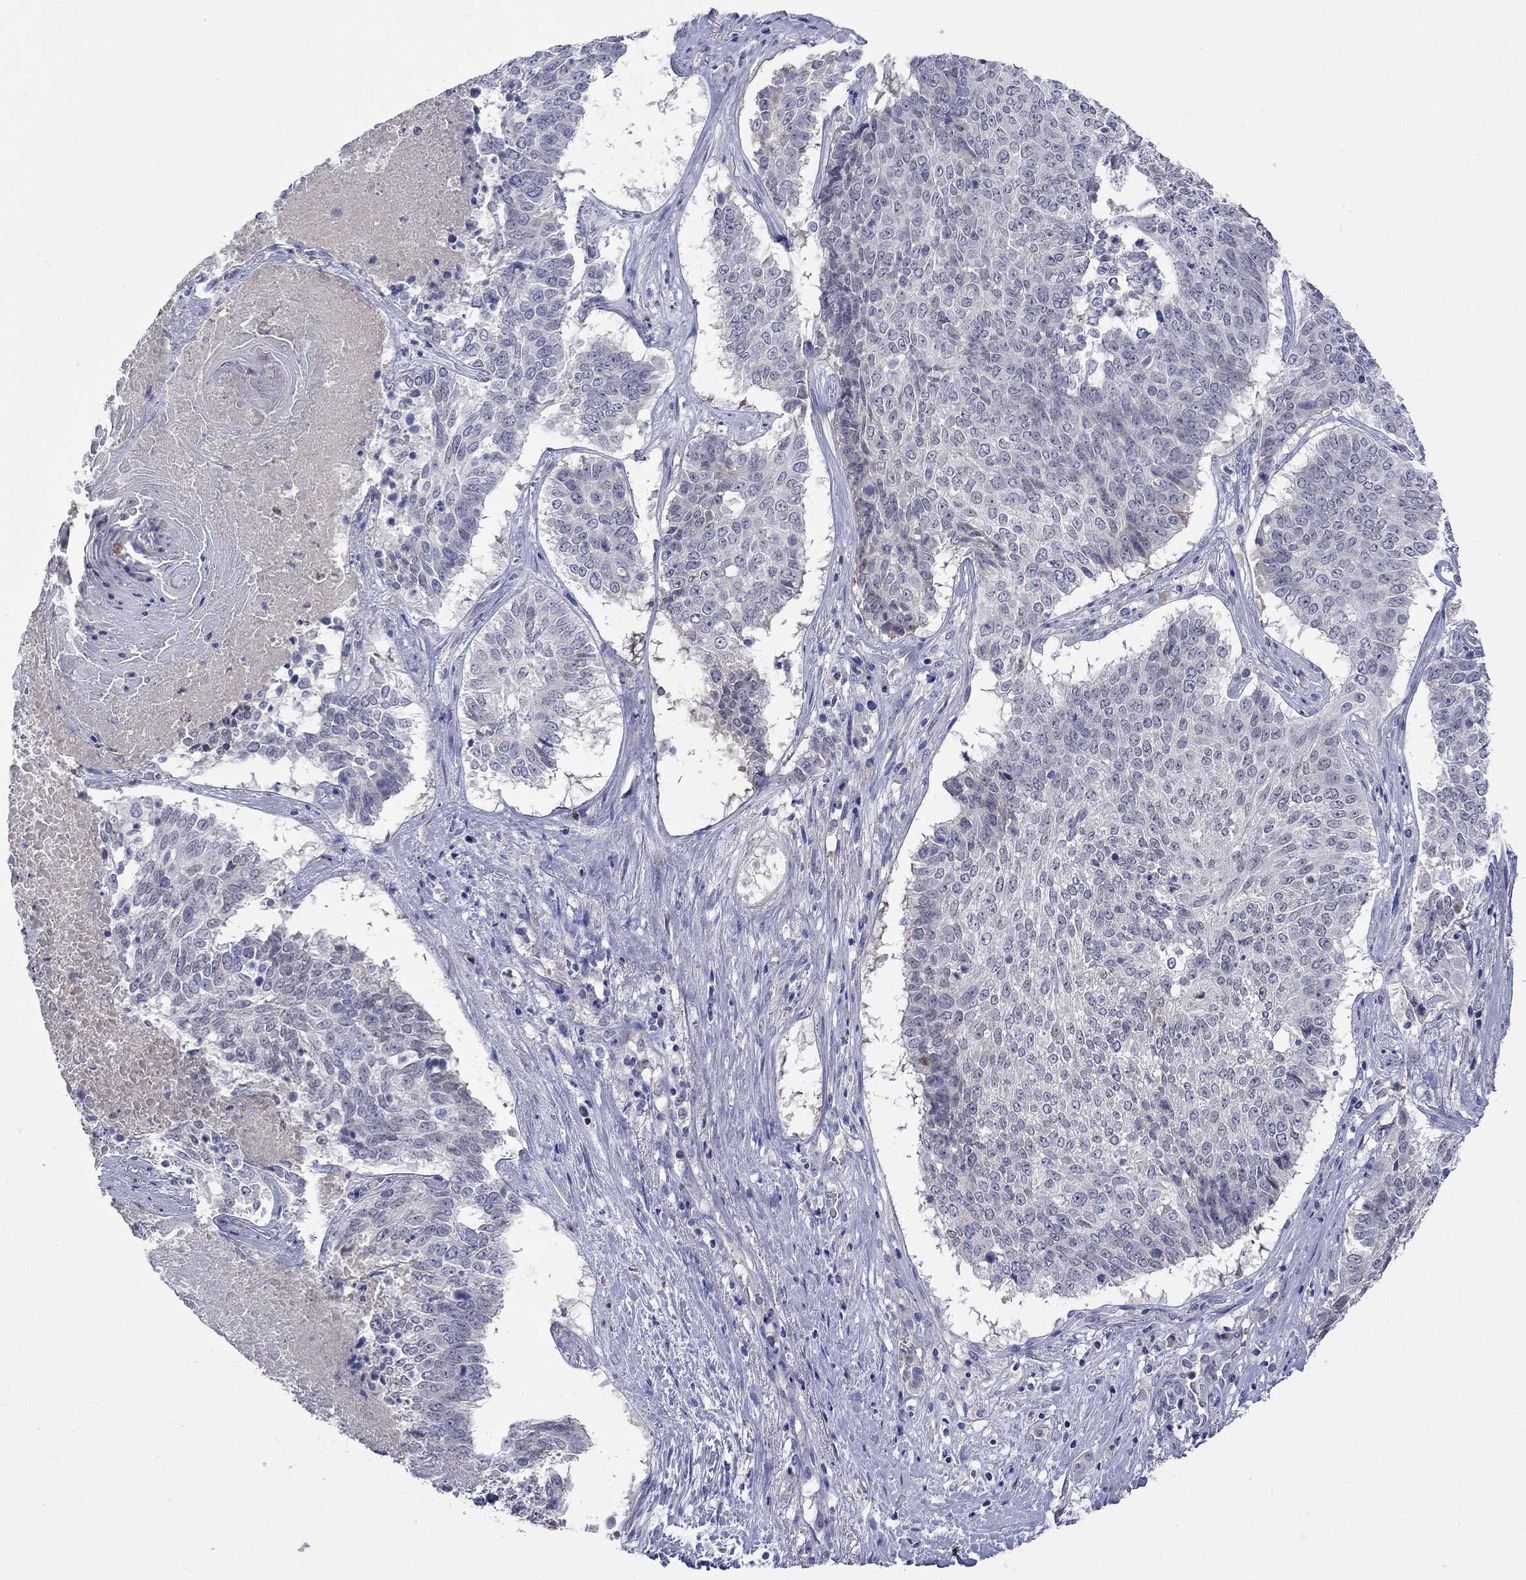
{"staining": {"intensity": "negative", "quantity": "none", "location": "none"}, "tissue": "lung cancer", "cell_type": "Tumor cells", "image_type": "cancer", "snomed": [{"axis": "morphology", "description": "Squamous cell carcinoma, NOS"}, {"axis": "topography", "description": "Lung"}], "caption": "An immunohistochemistry (IHC) micrograph of lung cancer (squamous cell carcinoma) is shown. There is no staining in tumor cells of lung cancer (squamous cell carcinoma).", "gene": "LRFN4", "patient": {"sex": "male", "age": 64}}